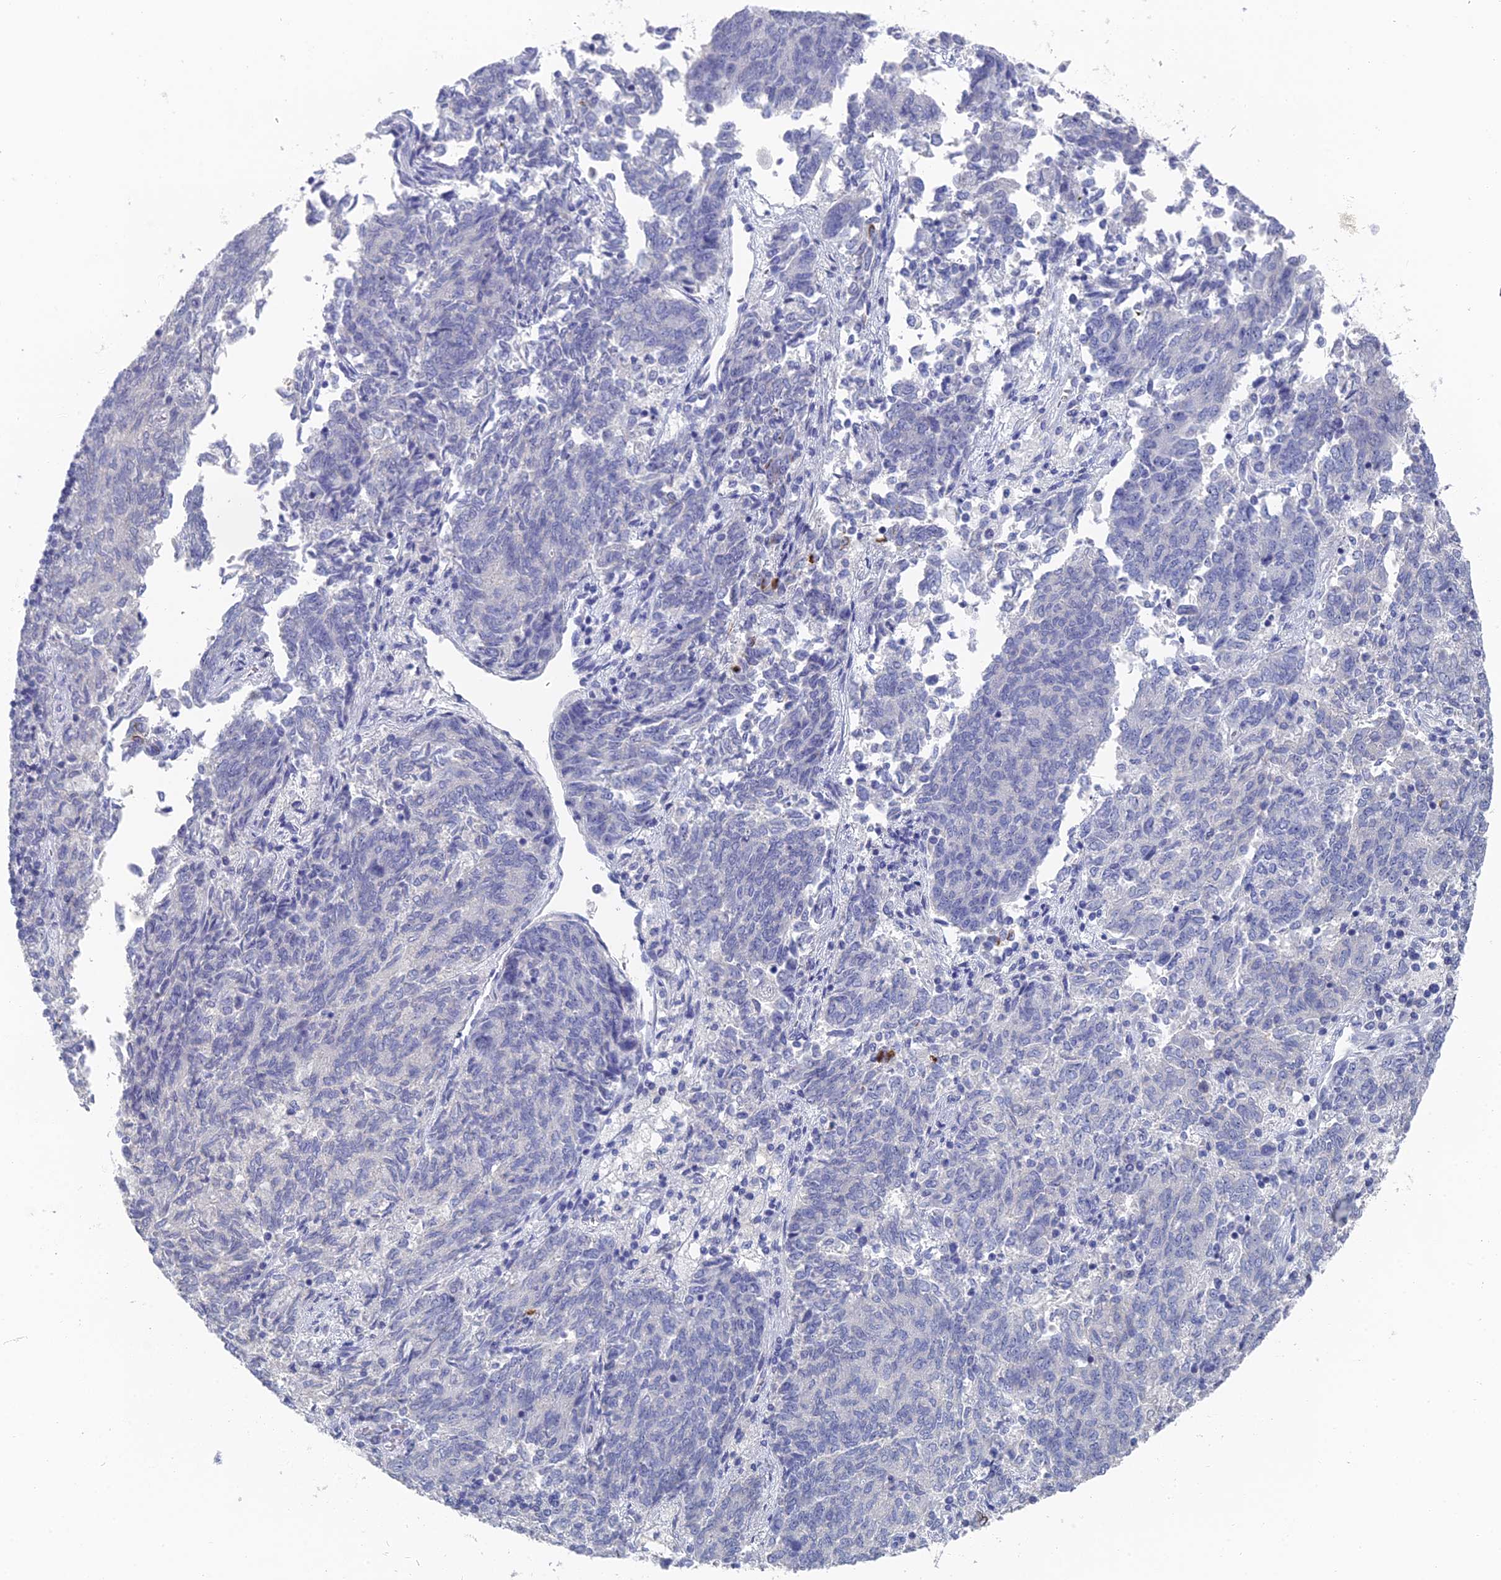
{"staining": {"intensity": "negative", "quantity": "none", "location": "none"}, "tissue": "endometrial cancer", "cell_type": "Tumor cells", "image_type": "cancer", "snomed": [{"axis": "morphology", "description": "Adenocarcinoma, NOS"}, {"axis": "topography", "description": "Endometrium"}], "caption": "An IHC micrograph of endometrial cancer is shown. There is no staining in tumor cells of endometrial cancer. (DAB (3,3'-diaminobenzidine) IHC visualized using brightfield microscopy, high magnification).", "gene": "GFAP", "patient": {"sex": "female", "age": 80}}